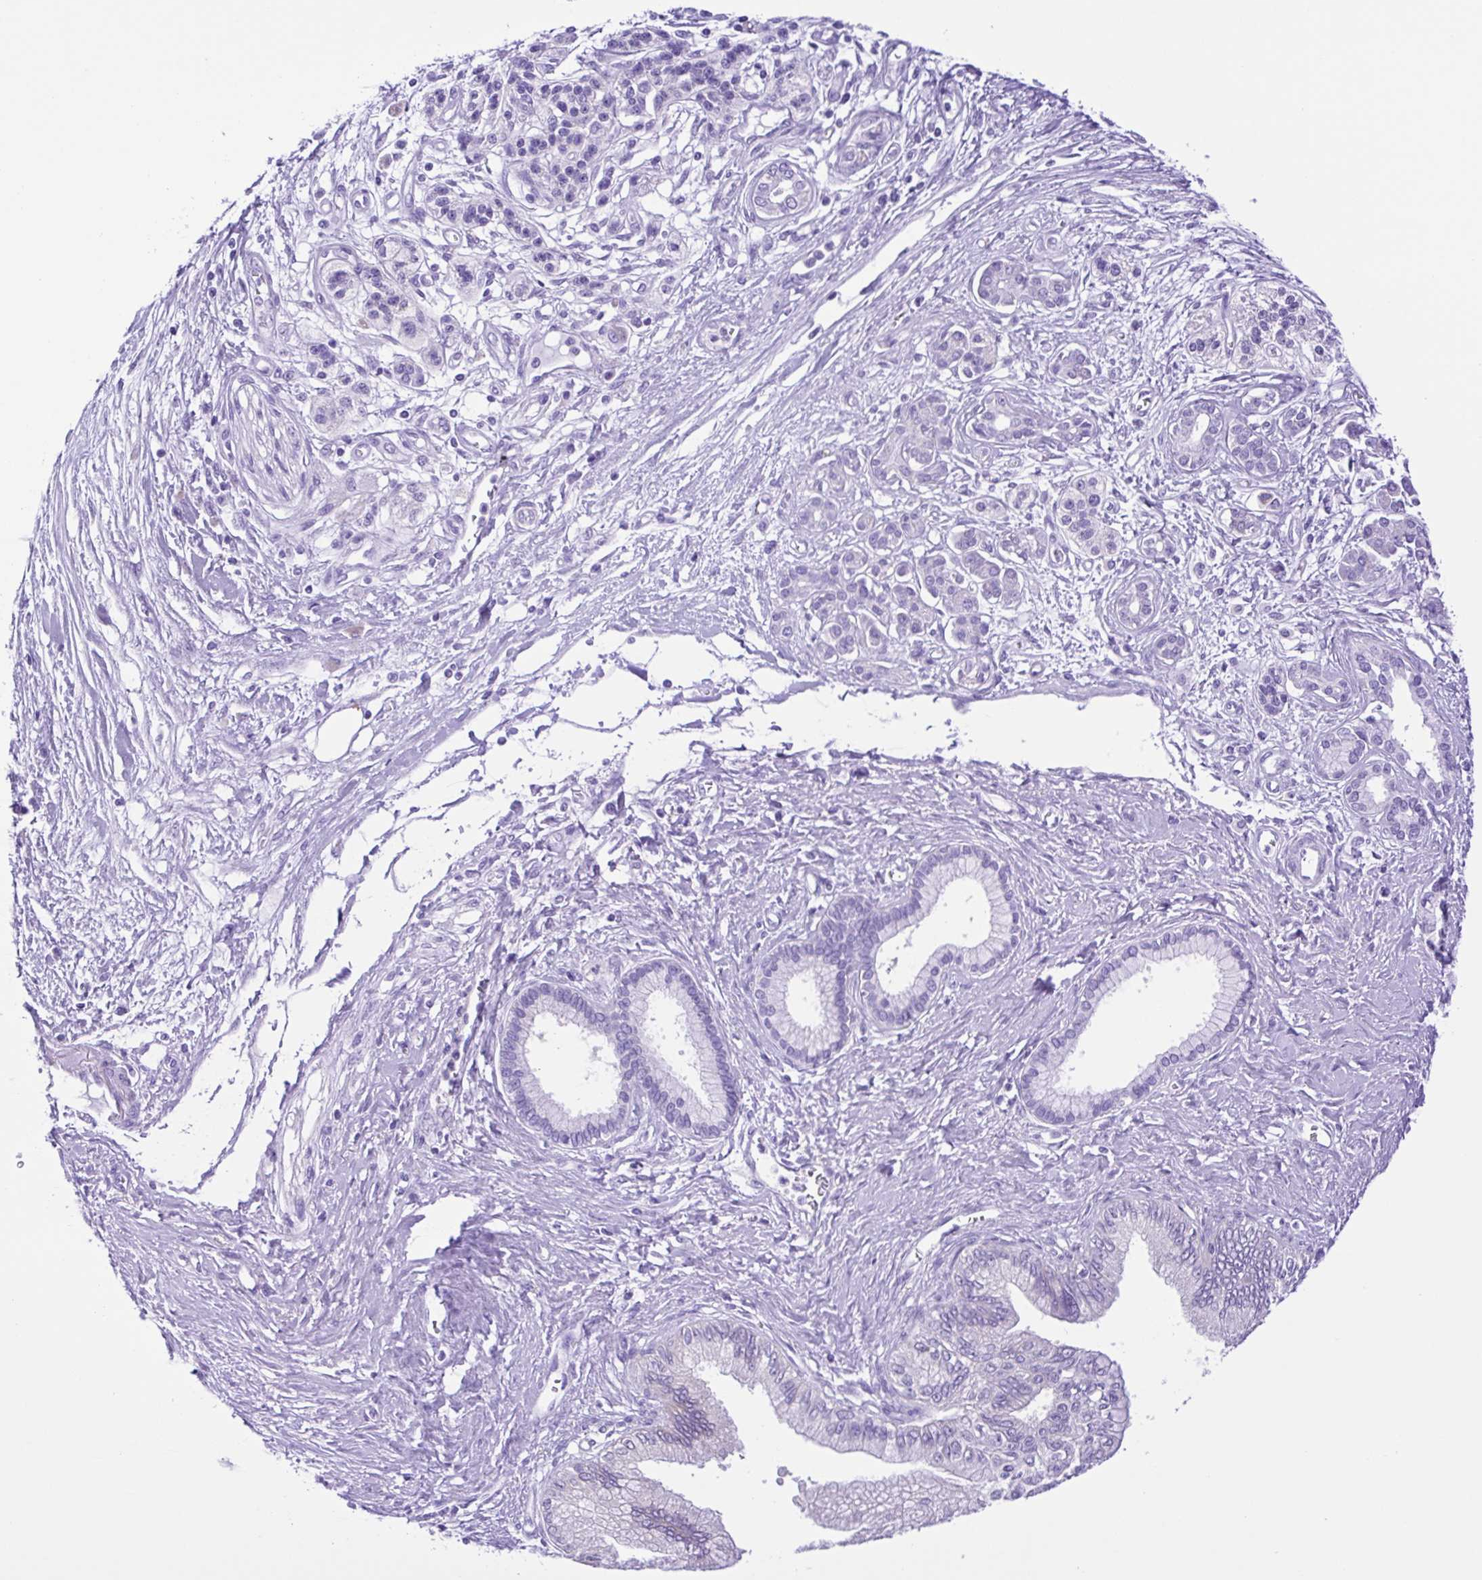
{"staining": {"intensity": "negative", "quantity": "none", "location": "none"}, "tissue": "pancreatic cancer", "cell_type": "Tumor cells", "image_type": "cancer", "snomed": [{"axis": "morphology", "description": "Adenocarcinoma, NOS"}, {"axis": "topography", "description": "Pancreas"}], "caption": "Micrograph shows no protein staining in tumor cells of pancreatic adenocarcinoma tissue. The staining is performed using DAB (3,3'-diaminobenzidine) brown chromogen with nuclei counter-stained in using hematoxylin.", "gene": "SYT1", "patient": {"sex": "female", "age": 77}}